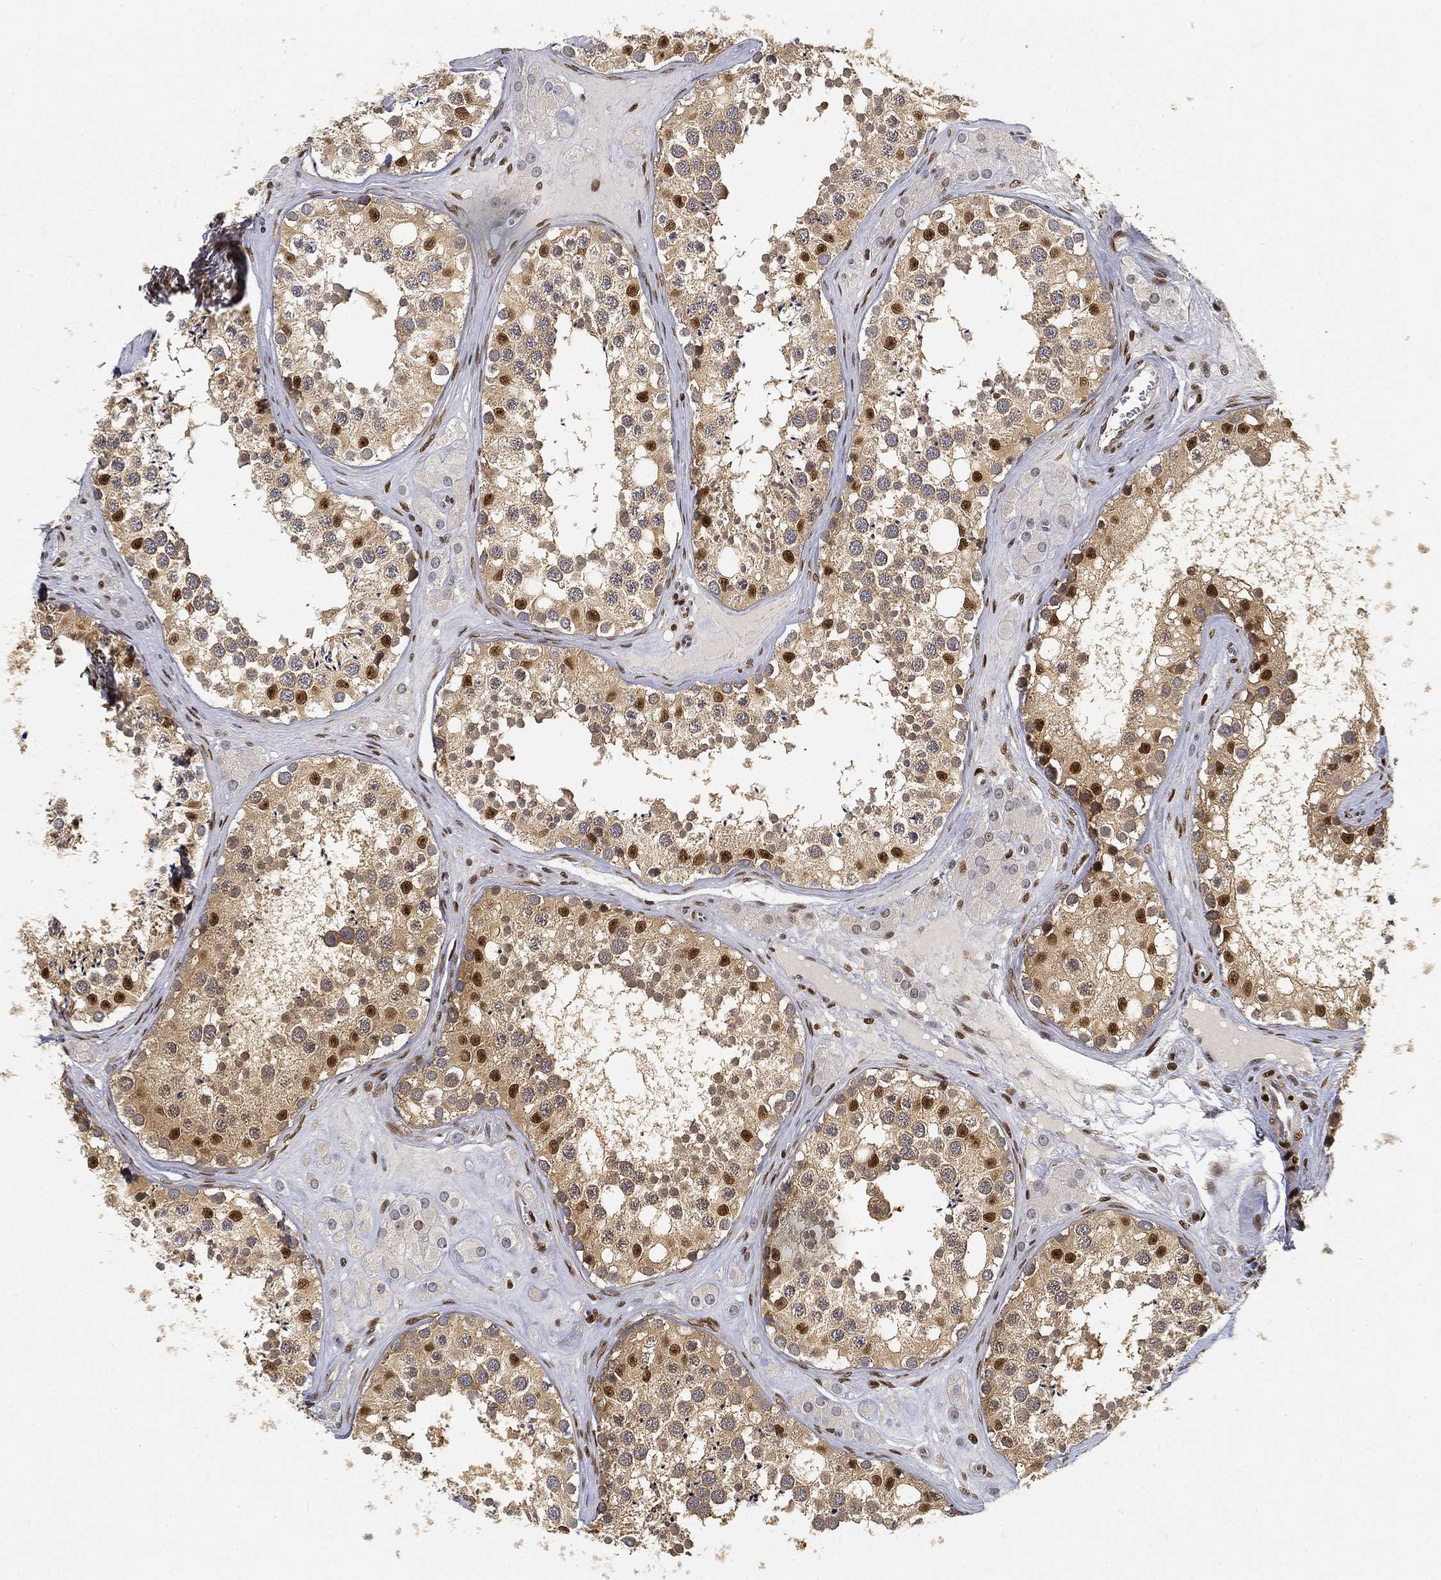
{"staining": {"intensity": "strong", "quantity": "<25%", "location": "nuclear"}, "tissue": "testis", "cell_type": "Cells in seminiferous ducts", "image_type": "normal", "snomed": [{"axis": "morphology", "description": "Normal tissue, NOS"}, {"axis": "topography", "description": "Testis"}], "caption": "This histopathology image exhibits immunohistochemistry staining of normal testis, with medium strong nuclear staining in approximately <25% of cells in seminiferous ducts.", "gene": "CRTC3", "patient": {"sex": "male", "age": 31}}